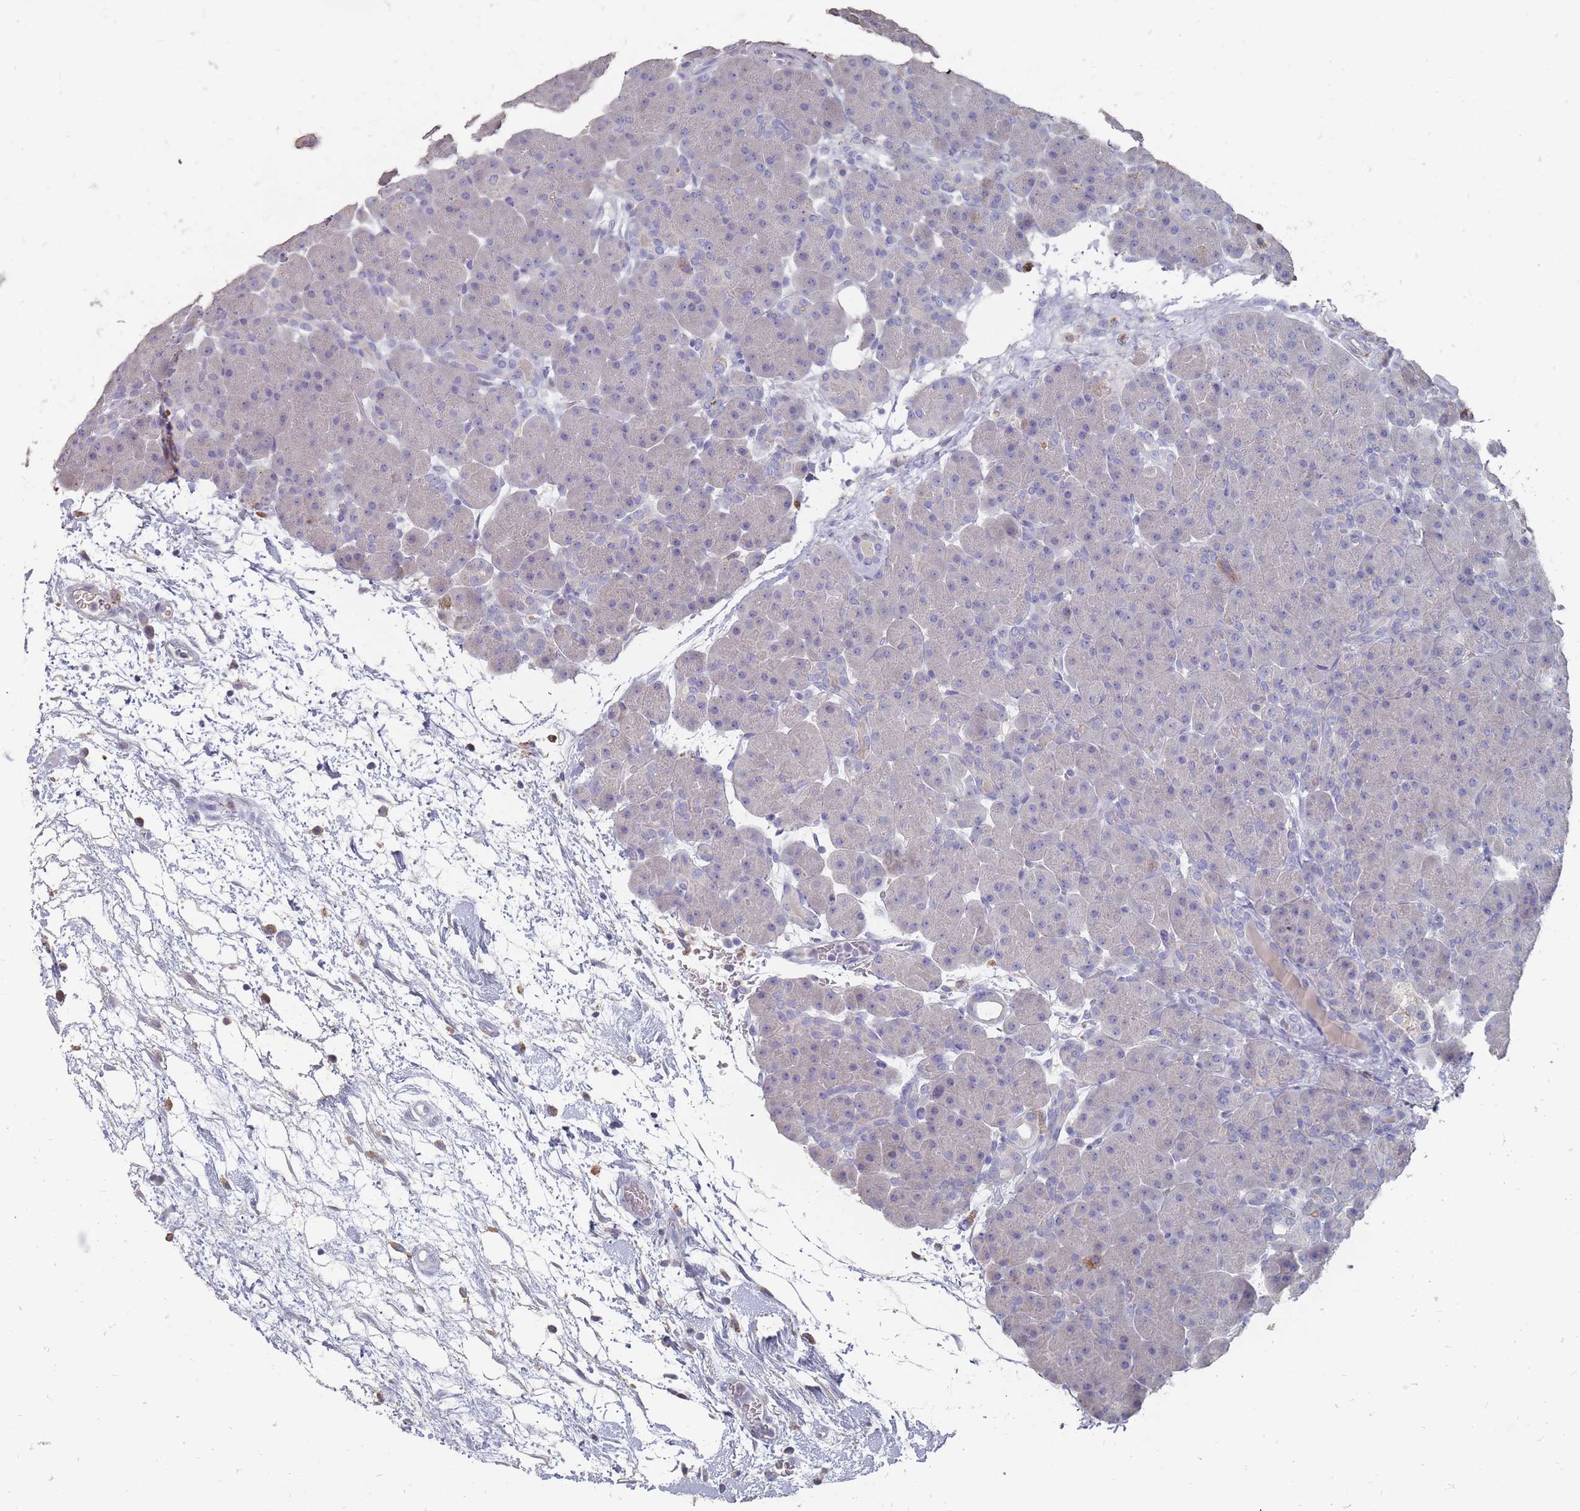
{"staining": {"intensity": "moderate", "quantity": "<25%", "location": "cytoplasmic/membranous"}, "tissue": "pancreas", "cell_type": "Exocrine glandular cells", "image_type": "normal", "snomed": [{"axis": "morphology", "description": "Normal tissue, NOS"}, {"axis": "topography", "description": "Pancreas"}], "caption": "The photomicrograph demonstrates a brown stain indicating the presence of a protein in the cytoplasmic/membranous of exocrine glandular cells in pancreas.", "gene": "OTULINL", "patient": {"sex": "male", "age": 66}}